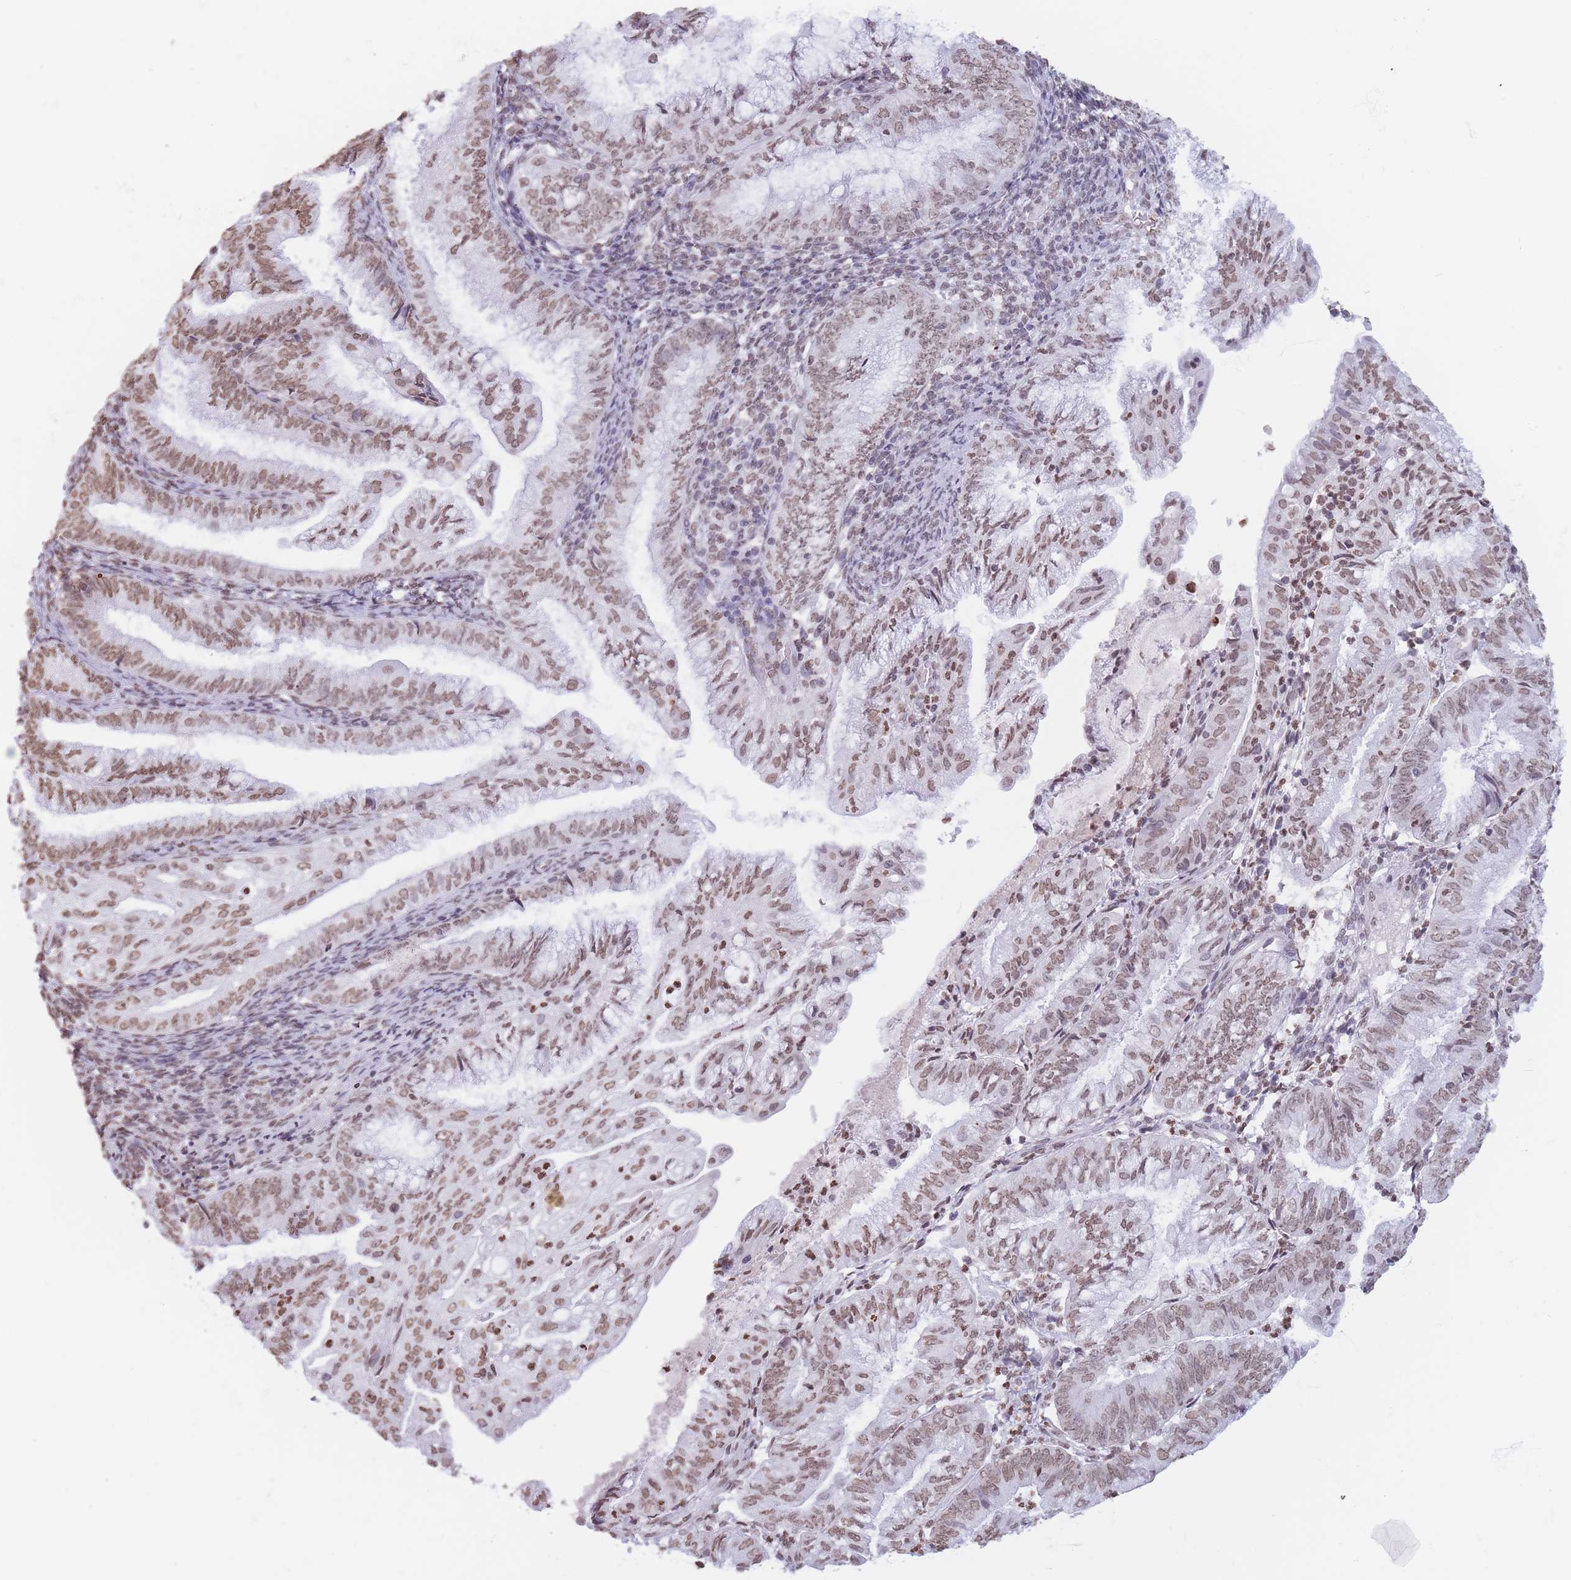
{"staining": {"intensity": "moderate", "quantity": ">75%", "location": "nuclear"}, "tissue": "endometrial cancer", "cell_type": "Tumor cells", "image_type": "cancer", "snomed": [{"axis": "morphology", "description": "Adenocarcinoma, NOS"}, {"axis": "topography", "description": "Endometrium"}], "caption": "IHC photomicrograph of neoplastic tissue: human adenocarcinoma (endometrial) stained using immunohistochemistry (IHC) shows medium levels of moderate protein expression localized specifically in the nuclear of tumor cells, appearing as a nuclear brown color.", "gene": "RYK", "patient": {"sex": "female", "age": 55}}